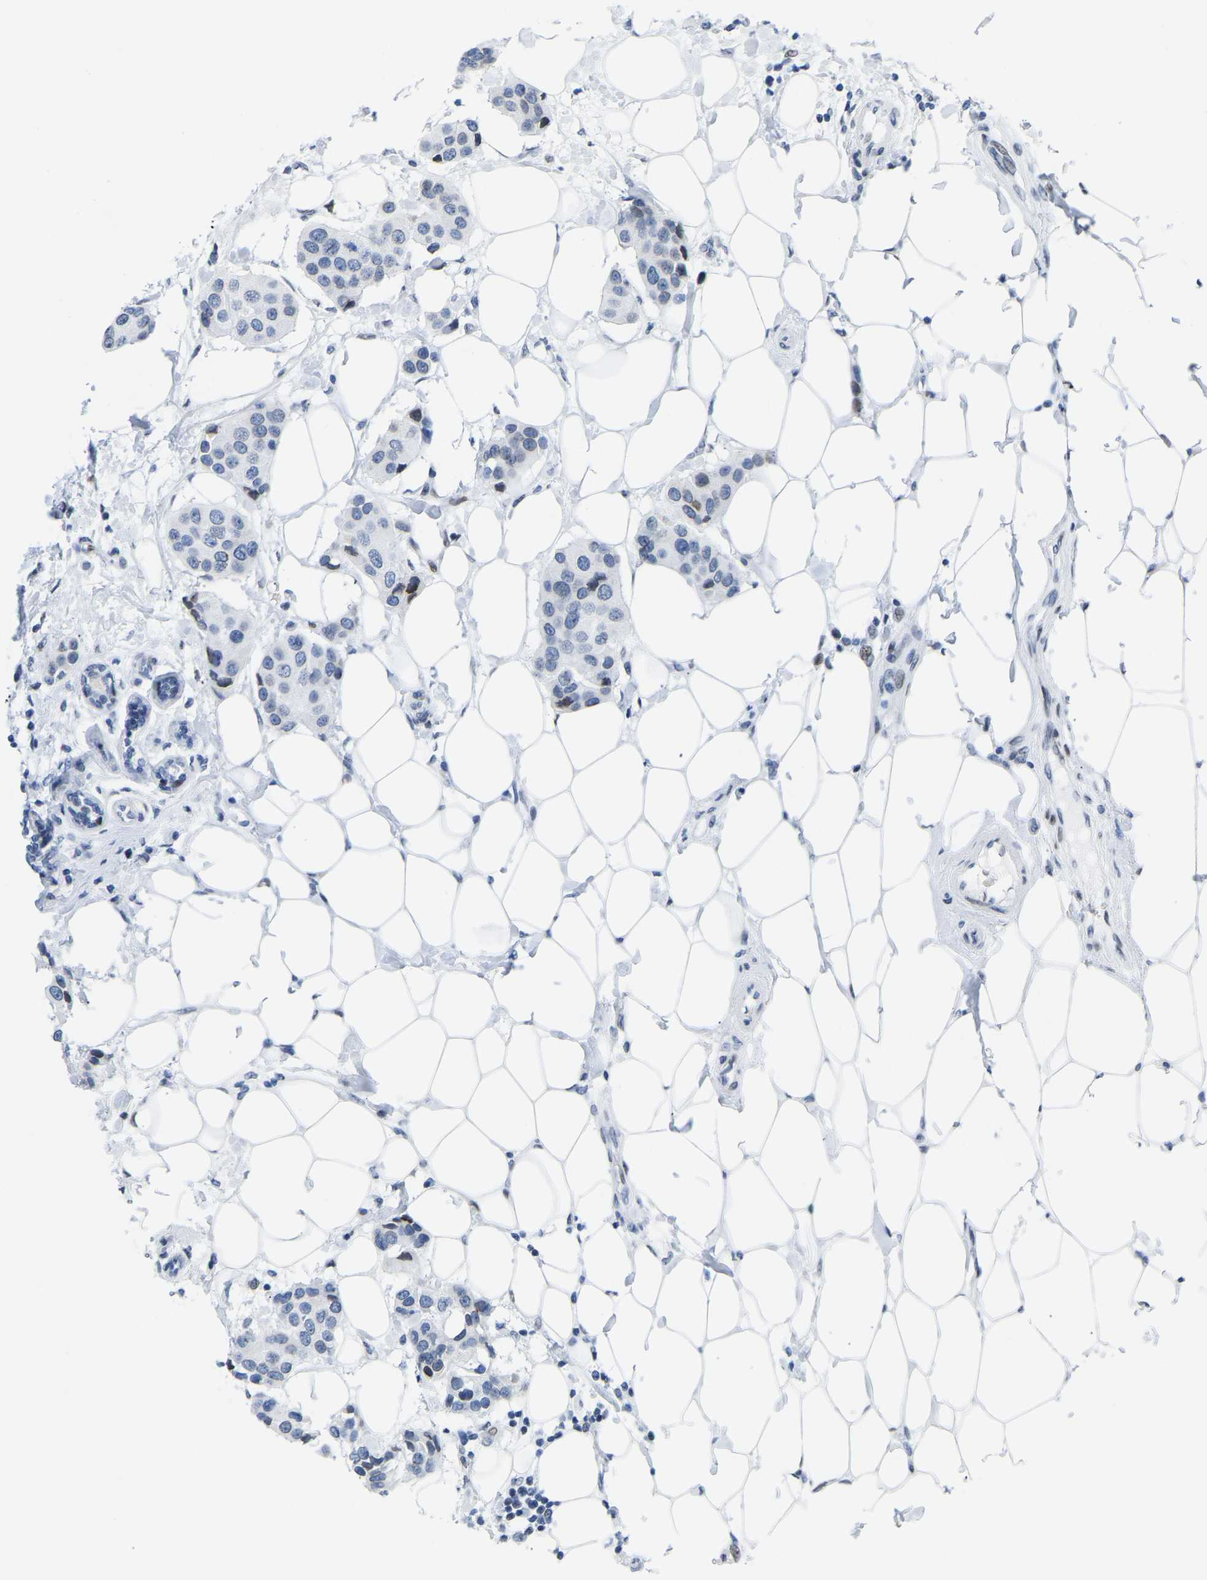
{"staining": {"intensity": "weak", "quantity": "<25%", "location": "nuclear"}, "tissue": "breast cancer", "cell_type": "Tumor cells", "image_type": "cancer", "snomed": [{"axis": "morphology", "description": "Normal tissue, NOS"}, {"axis": "morphology", "description": "Duct carcinoma"}, {"axis": "topography", "description": "Breast"}], "caption": "High power microscopy histopathology image of an immunohistochemistry image of breast cancer (intraductal carcinoma), revealing no significant positivity in tumor cells. Nuclei are stained in blue.", "gene": "UPK3A", "patient": {"sex": "female", "age": 39}}